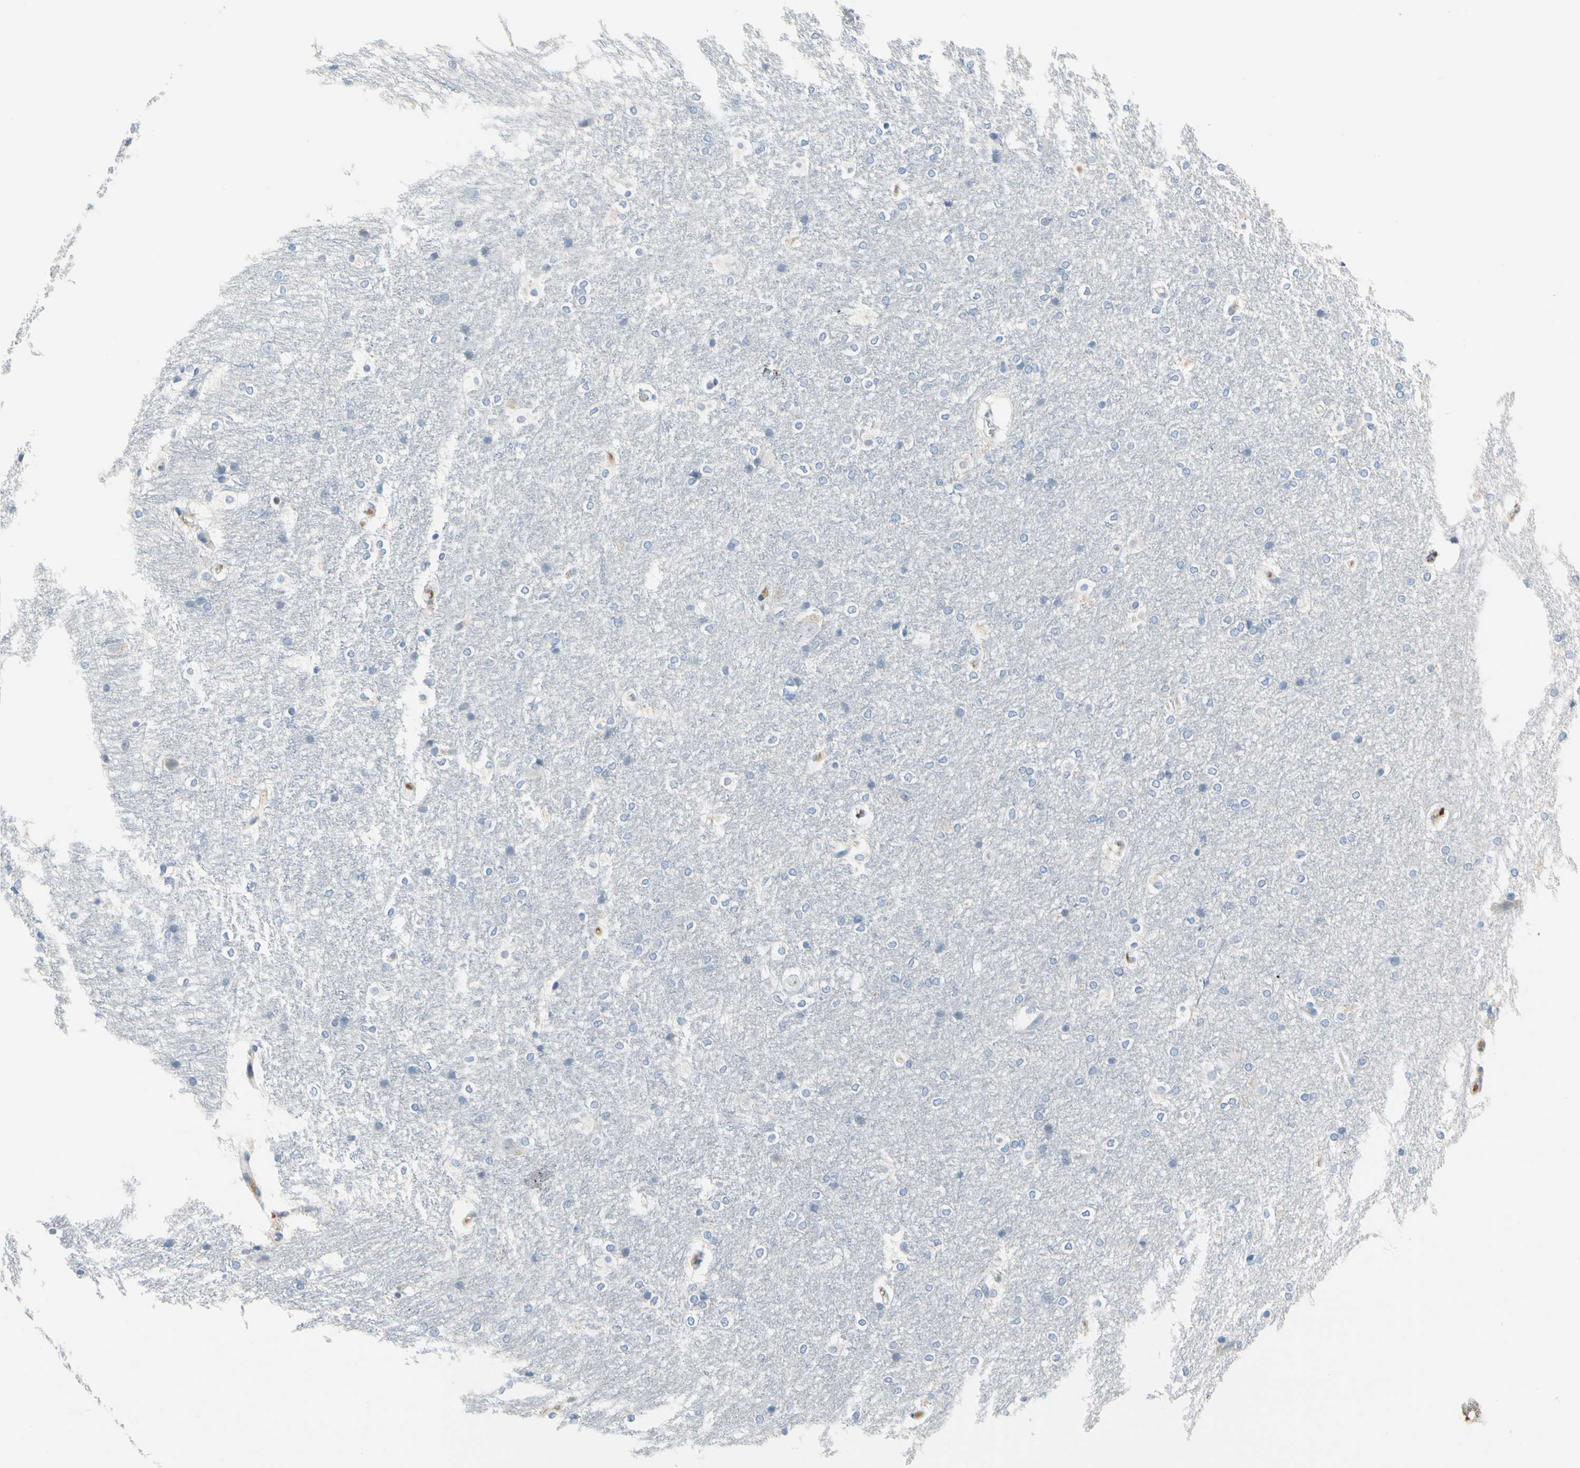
{"staining": {"intensity": "negative", "quantity": "none", "location": "none"}, "tissue": "hippocampus", "cell_type": "Glial cells", "image_type": "normal", "snomed": [{"axis": "morphology", "description": "Normal tissue, NOS"}, {"axis": "topography", "description": "Hippocampus"}], "caption": "Hippocampus stained for a protein using immunohistochemistry (IHC) displays no expression glial cells.", "gene": "ECRG4", "patient": {"sex": "female", "age": 19}}